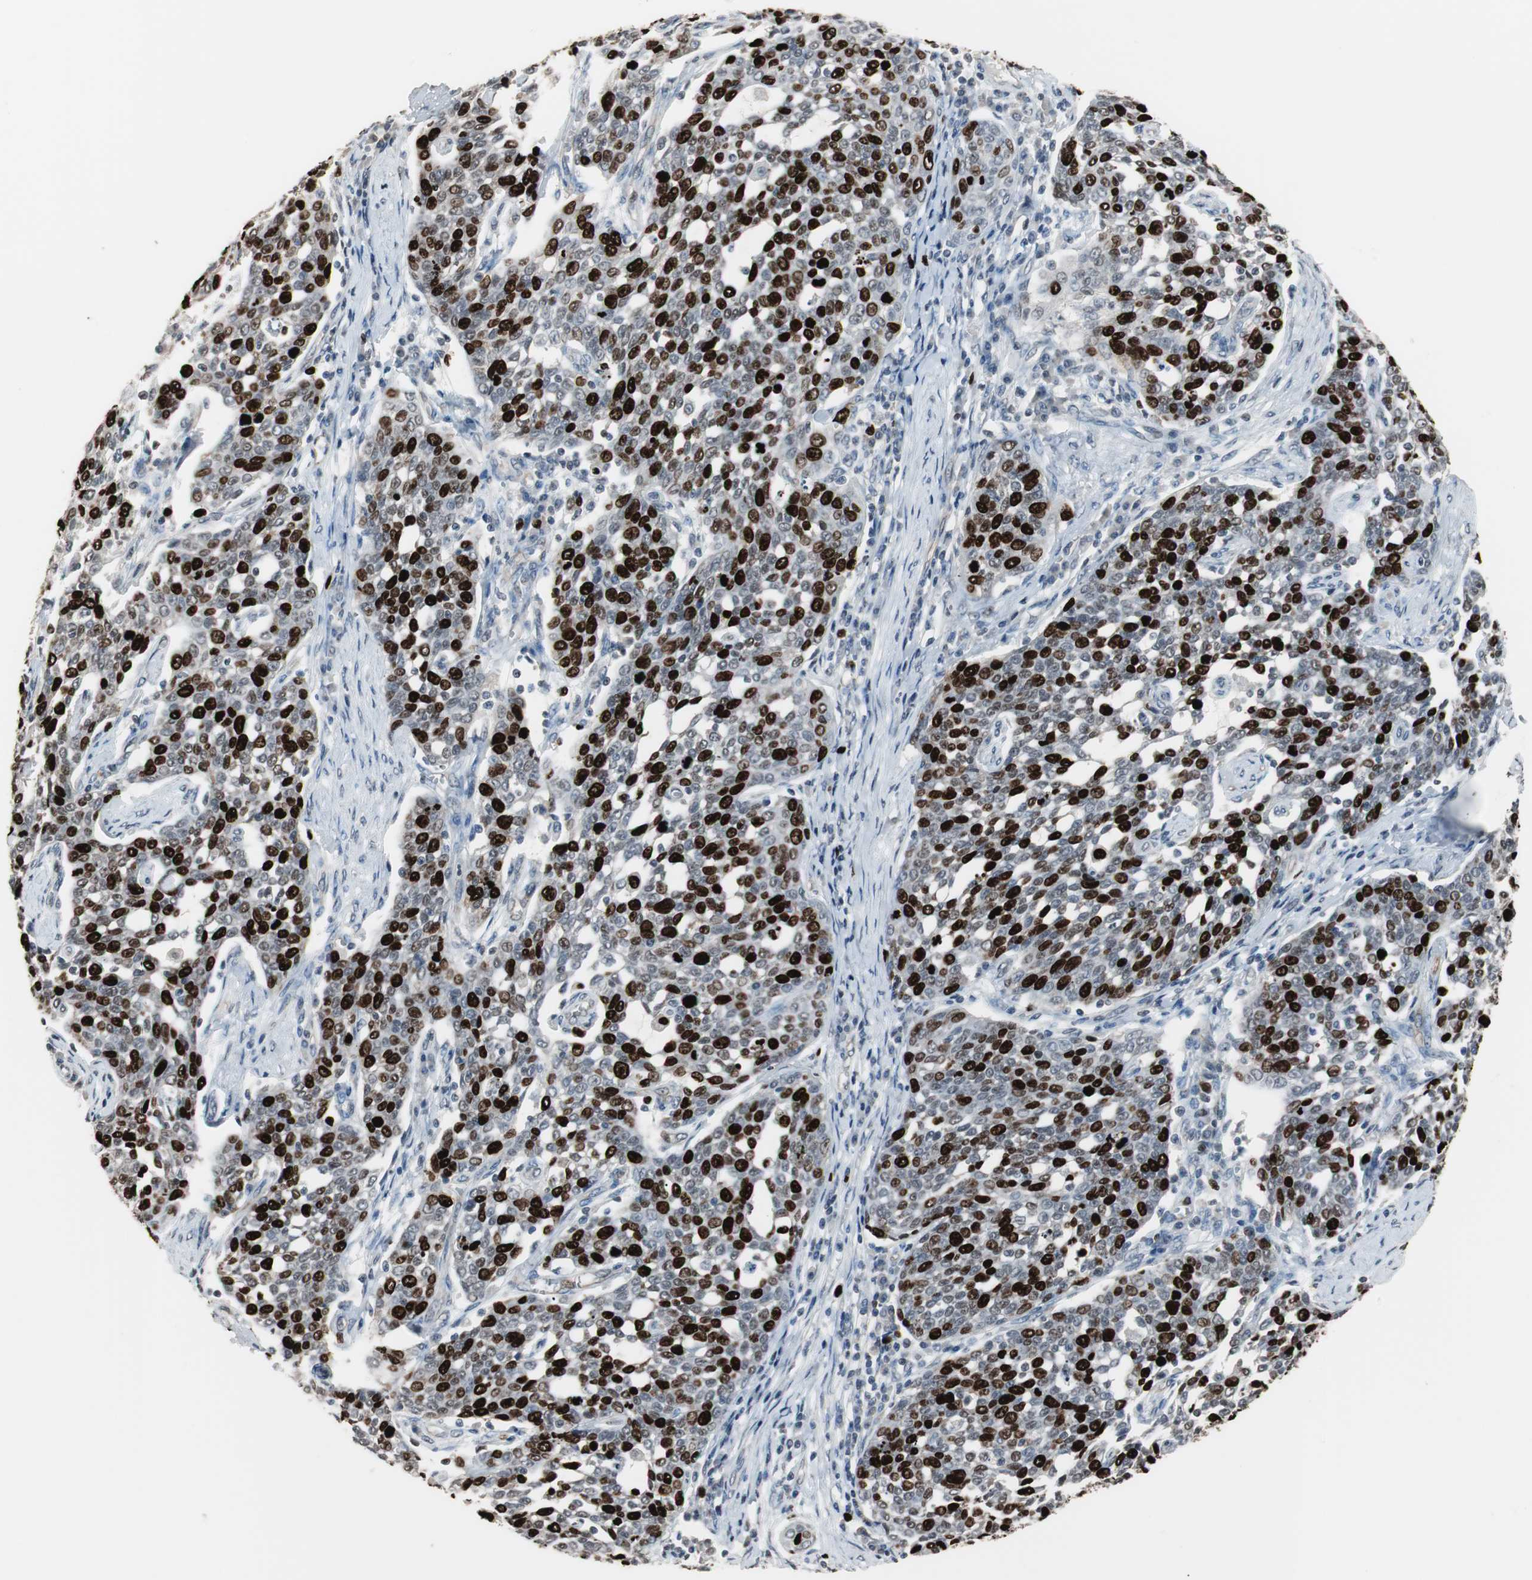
{"staining": {"intensity": "strong", "quantity": "25%-75%", "location": "nuclear"}, "tissue": "cervical cancer", "cell_type": "Tumor cells", "image_type": "cancer", "snomed": [{"axis": "morphology", "description": "Squamous cell carcinoma, NOS"}, {"axis": "topography", "description": "Cervix"}], "caption": "Immunohistochemical staining of cervical cancer displays strong nuclear protein positivity in about 25%-75% of tumor cells. (IHC, brightfield microscopy, high magnification).", "gene": "TOP2A", "patient": {"sex": "female", "age": 34}}